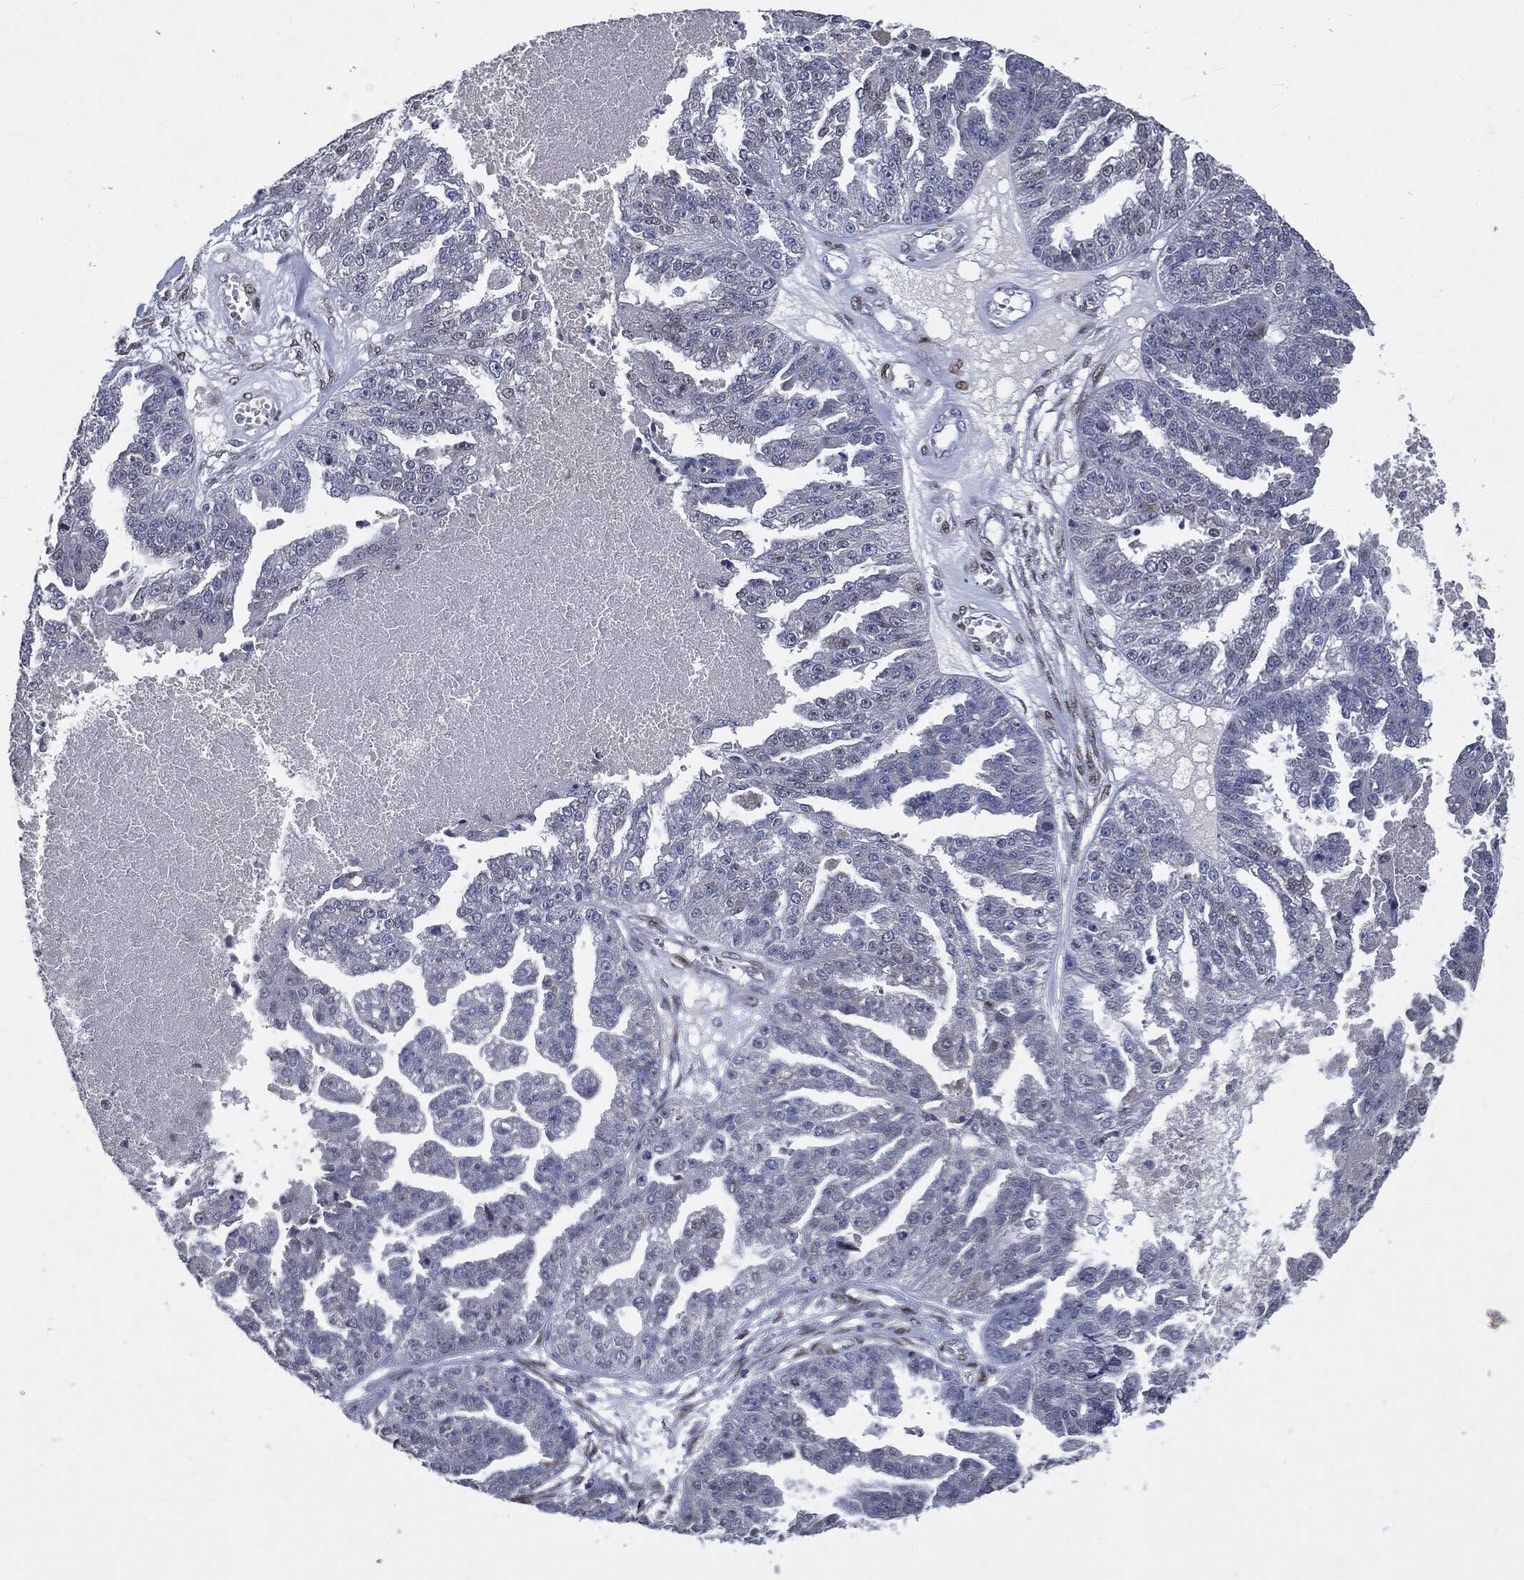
{"staining": {"intensity": "negative", "quantity": "none", "location": "none"}, "tissue": "ovarian cancer", "cell_type": "Tumor cells", "image_type": "cancer", "snomed": [{"axis": "morphology", "description": "Cystadenocarcinoma, serous, NOS"}, {"axis": "topography", "description": "Ovary"}], "caption": "Immunohistochemical staining of human serous cystadenocarcinoma (ovarian) shows no significant expression in tumor cells.", "gene": "CASD1", "patient": {"sex": "female", "age": 58}}